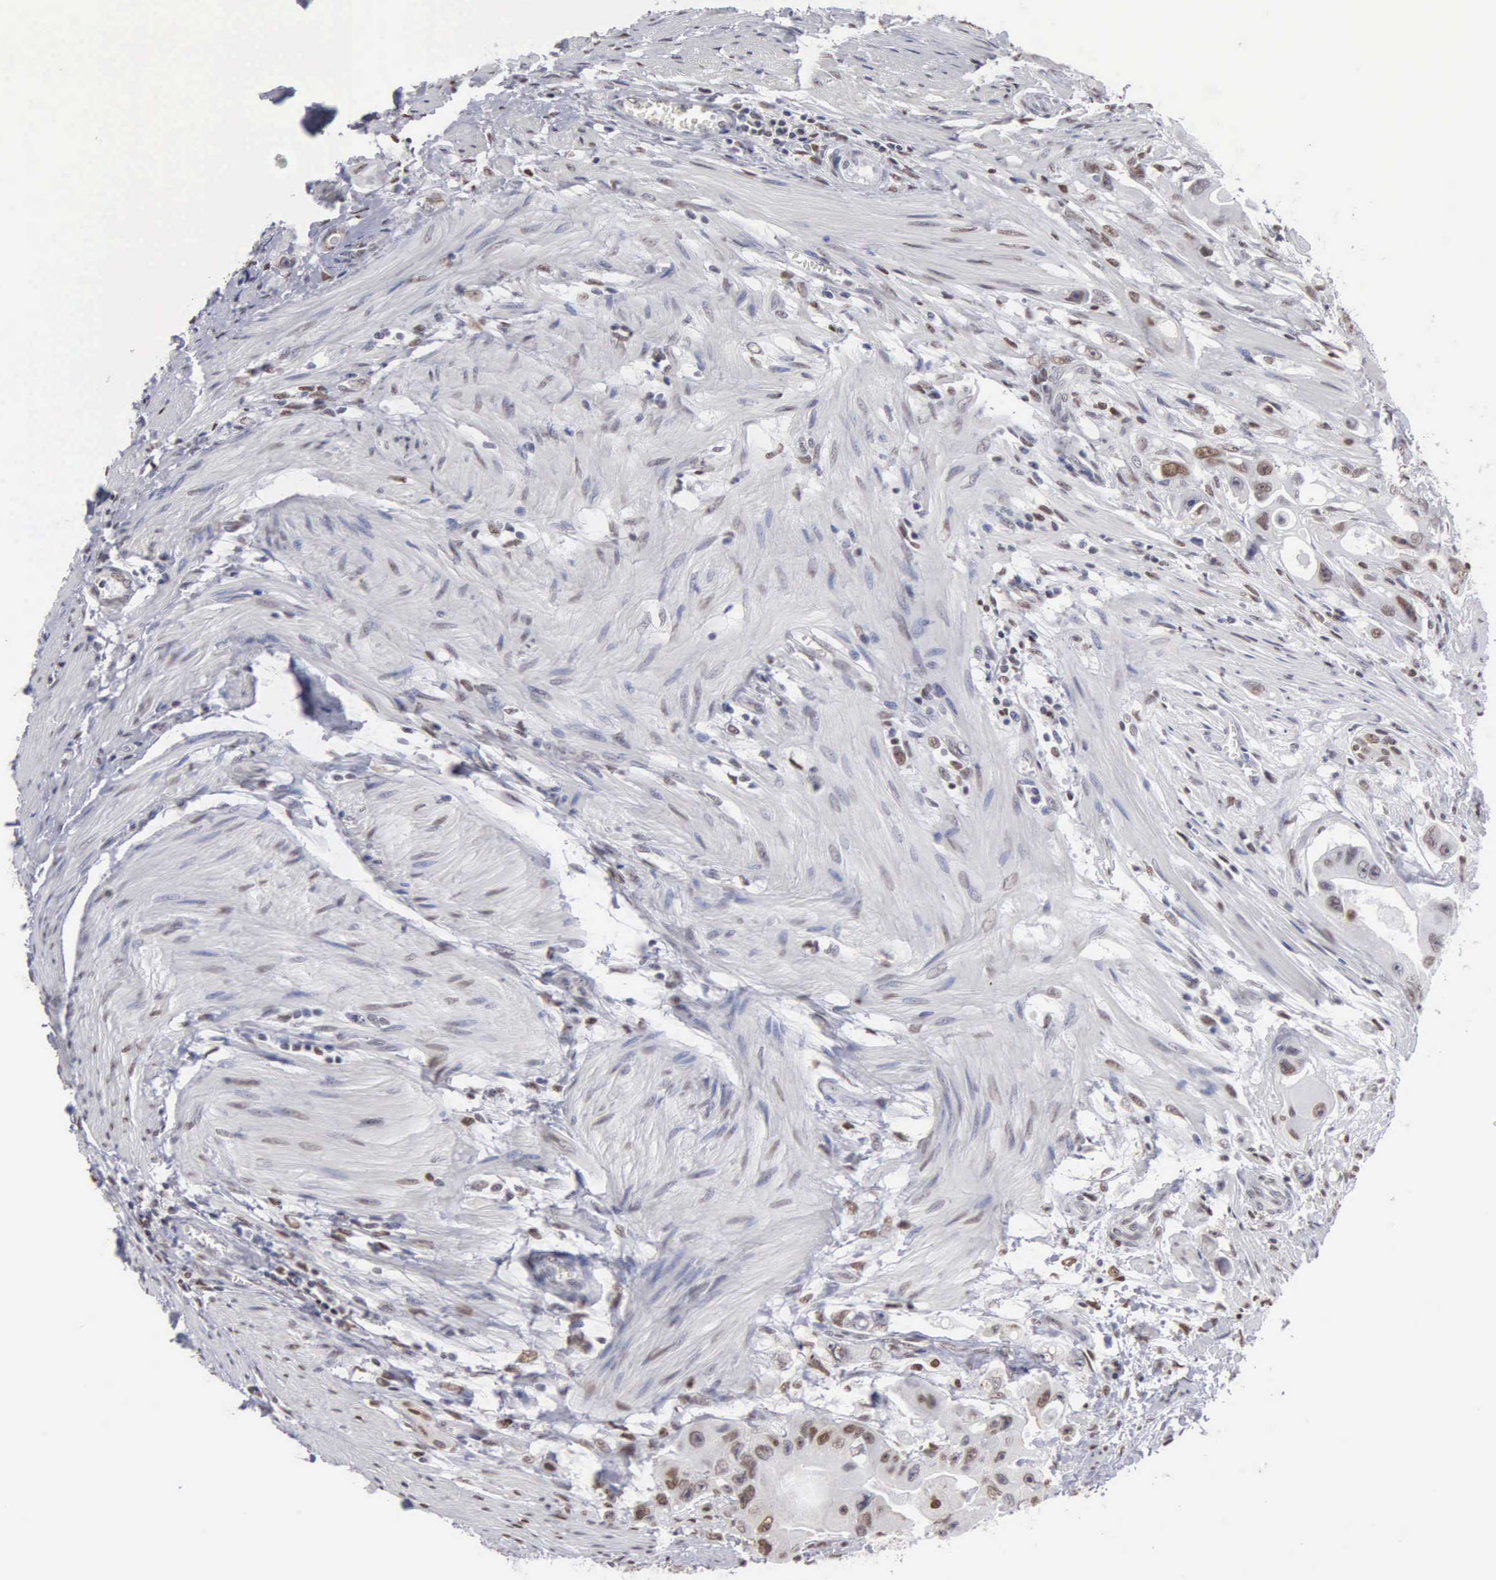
{"staining": {"intensity": "moderate", "quantity": "25%-75%", "location": "nuclear"}, "tissue": "colorectal cancer", "cell_type": "Tumor cells", "image_type": "cancer", "snomed": [{"axis": "morphology", "description": "Adenocarcinoma, NOS"}, {"axis": "topography", "description": "Colon"}], "caption": "Colorectal cancer (adenocarcinoma) stained with IHC shows moderate nuclear staining in approximately 25%-75% of tumor cells.", "gene": "CCNG1", "patient": {"sex": "female", "age": 46}}